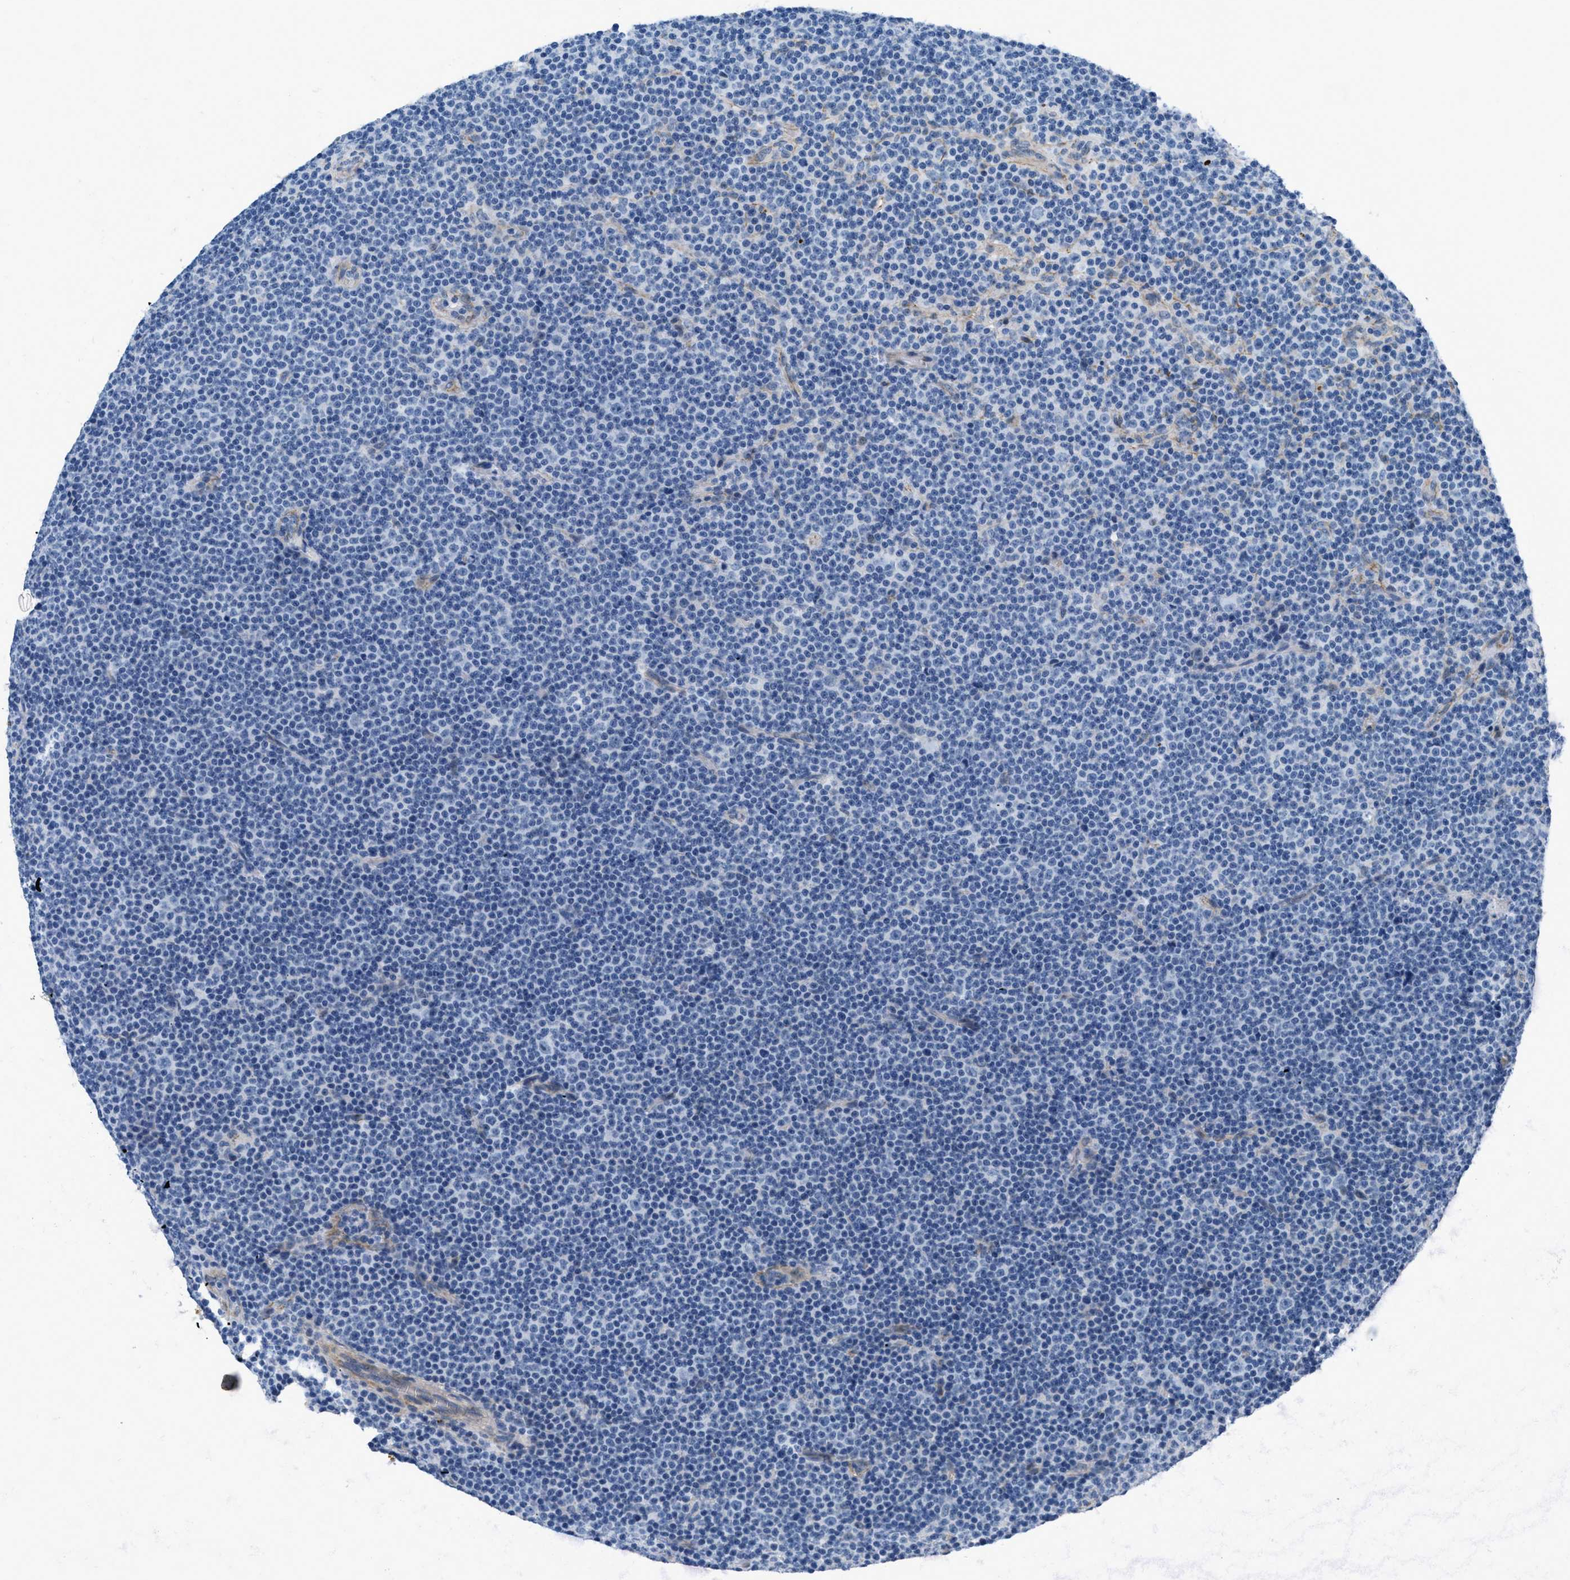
{"staining": {"intensity": "negative", "quantity": "none", "location": "none"}, "tissue": "lymphoma", "cell_type": "Tumor cells", "image_type": "cancer", "snomed": [{"axis": "morphology", "description": "Malignant lymphoma, non-Hodgkin's type, Low grade"}, {"axis": "topography", "description": "Lymph node"}], "caption": "This is an IHC image of human low-grade malignant lymphoma, non-Hodgkin's type. There is no expression in tumor cells.", "gene": "FBN1", "patient": {"sex": "female", "age": 67}}